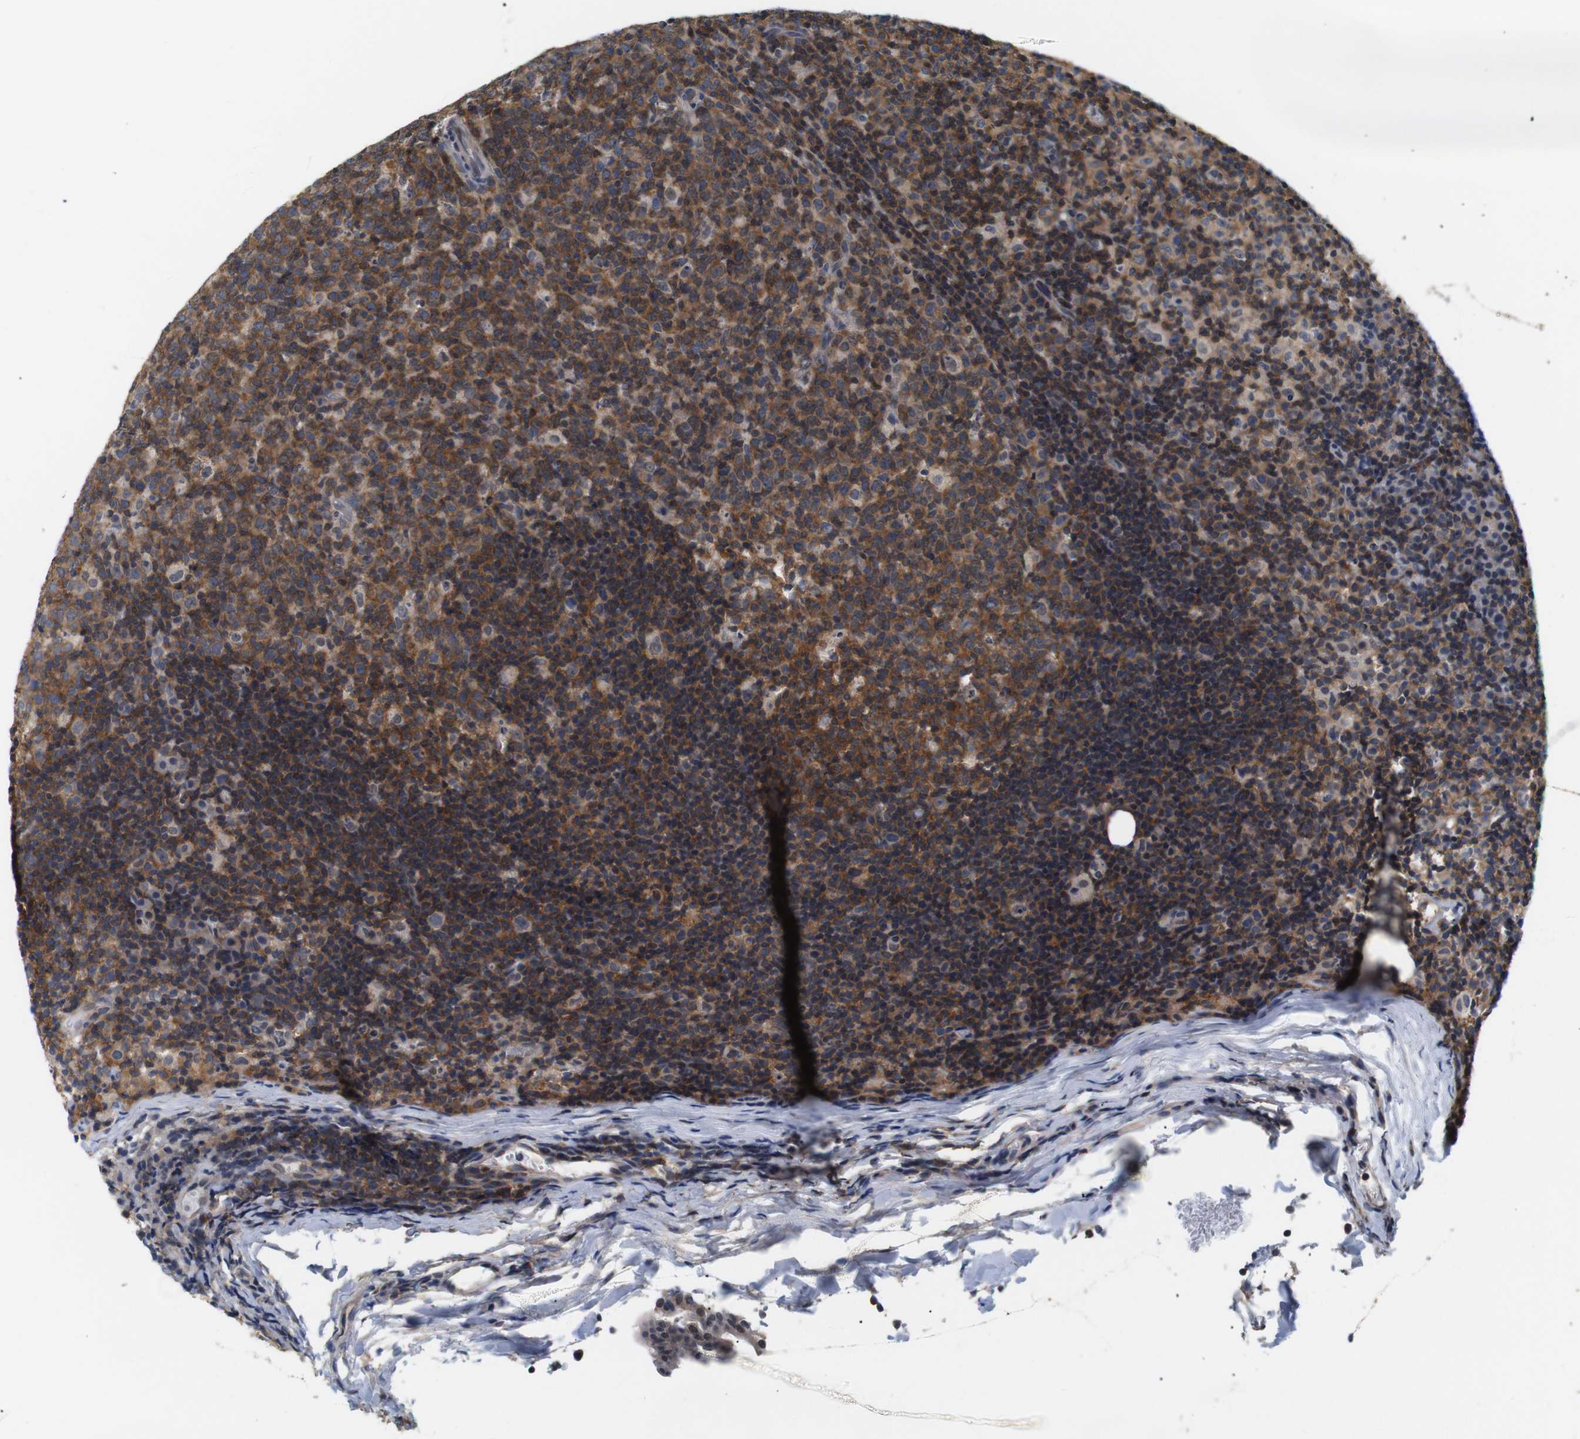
{"staining": {"intensity": "moderate", "quantity": ">75%", "location": "cytoplasmic/membranous"}, "tissue": "lymph node", "cell_type": "Germinal center cells", "image_type": "normal", "snomed": [{"axis": "morphology", "description": "Normal tissue, NOS"}, {"axis": "morphology", "description": "Inflammation, NOS"}, {"axis": "topography", "description": "Lymph node"}], "caption": "DAB (3,3'-diaminobenzidine) immunohistochemical staining of unremarkable human lymph node demonstrates moderate cytoplasmic/membranous protein positivity in about >75% of germinal center cells. The protein is shown in brown color, while the nuclei are stained blue.", "gene": "BRWD3", "patient": {"sex": "male", "age": 55}}